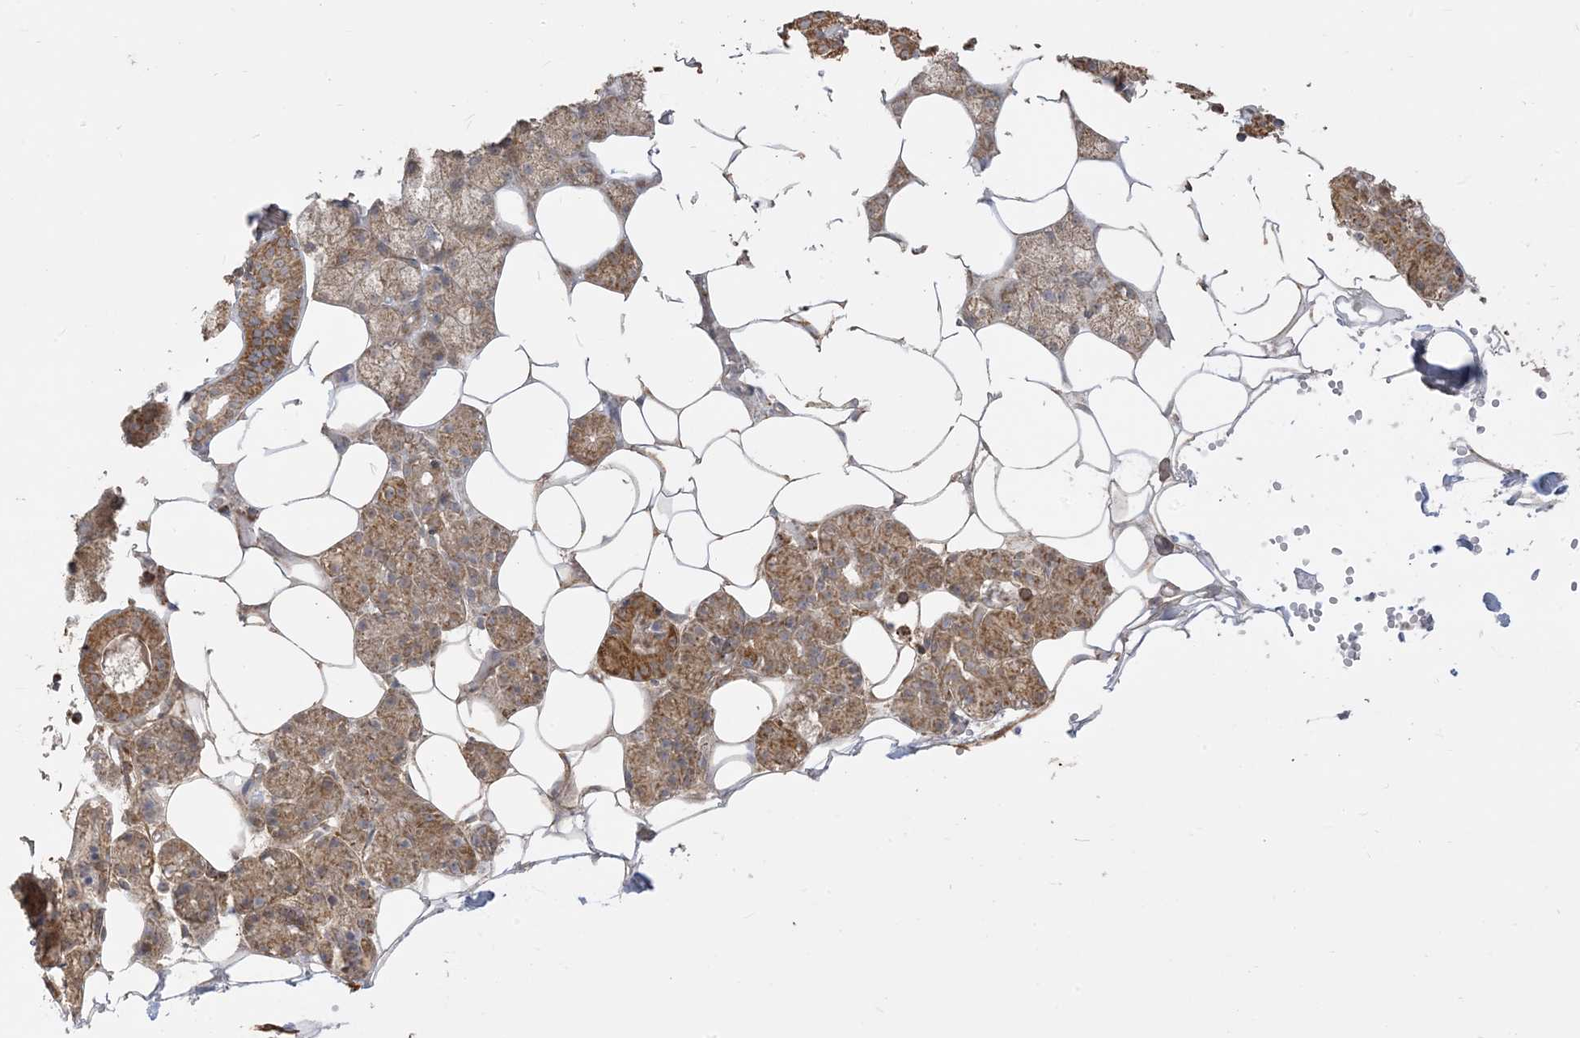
{"staining": {"intensity": "moderate", "quantity": ">75%", "location": "cytoplasmic/membranous"}, "tissue": "salivary gland", "cell_type": "Glandular cells", "image_type": "normal", "snomed": [{"axis": "morphology", "description": "Normal tissue, NOS"}, {"axis": "topography", "description": "Salivary gland"}], "caption": "This histopathology image displays normal salivary gland stained with immunohistochemistry (IHC) to label a protein in brown. The cytoplasmic/membranous of glandular cells show moderate positivity for the protein. Nuclei are counter-stained blue.", "gene": "SIRT3", "patient": {"sex": "male", "age": 62}}